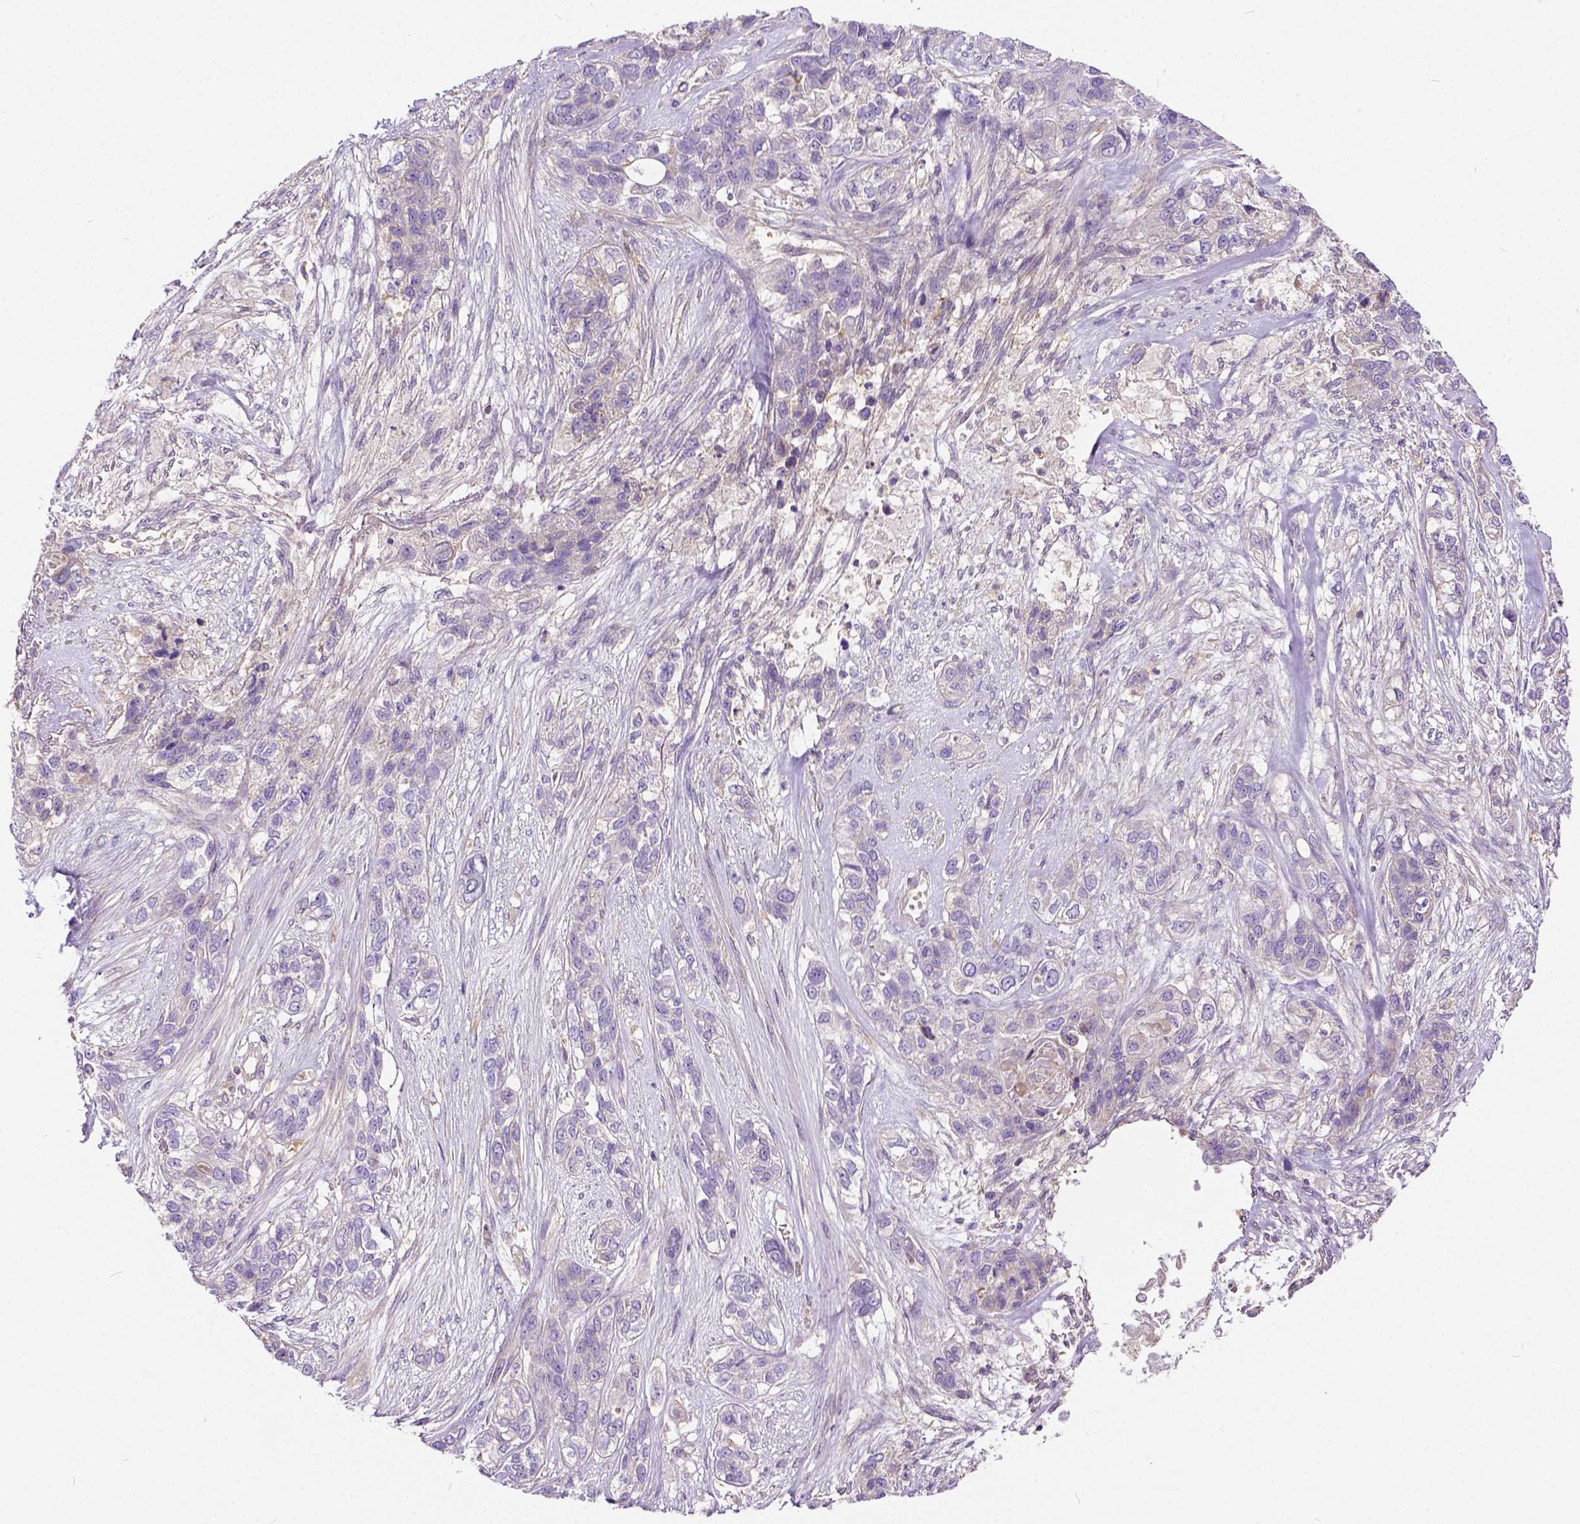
{"staining": {"intensity": "negative", "quantity": "none", "location": "none"}, "tissue": "lung cancer", "cell_type": "Tumor cells", "image_type": "cancer", "snomed": [{"axis": "morphology", "description": "Squamous cell carcinoma, NOS"}, {"axis": "topography", "description": "Lung"}], "caption": "This is an immunohistochemistry (IHC) histopathology image of squamous cell carcinoma (lung). There is no staining in tumor cells.", "gene": "CADM4", "patient": {"sex": "female", "age": 70}}